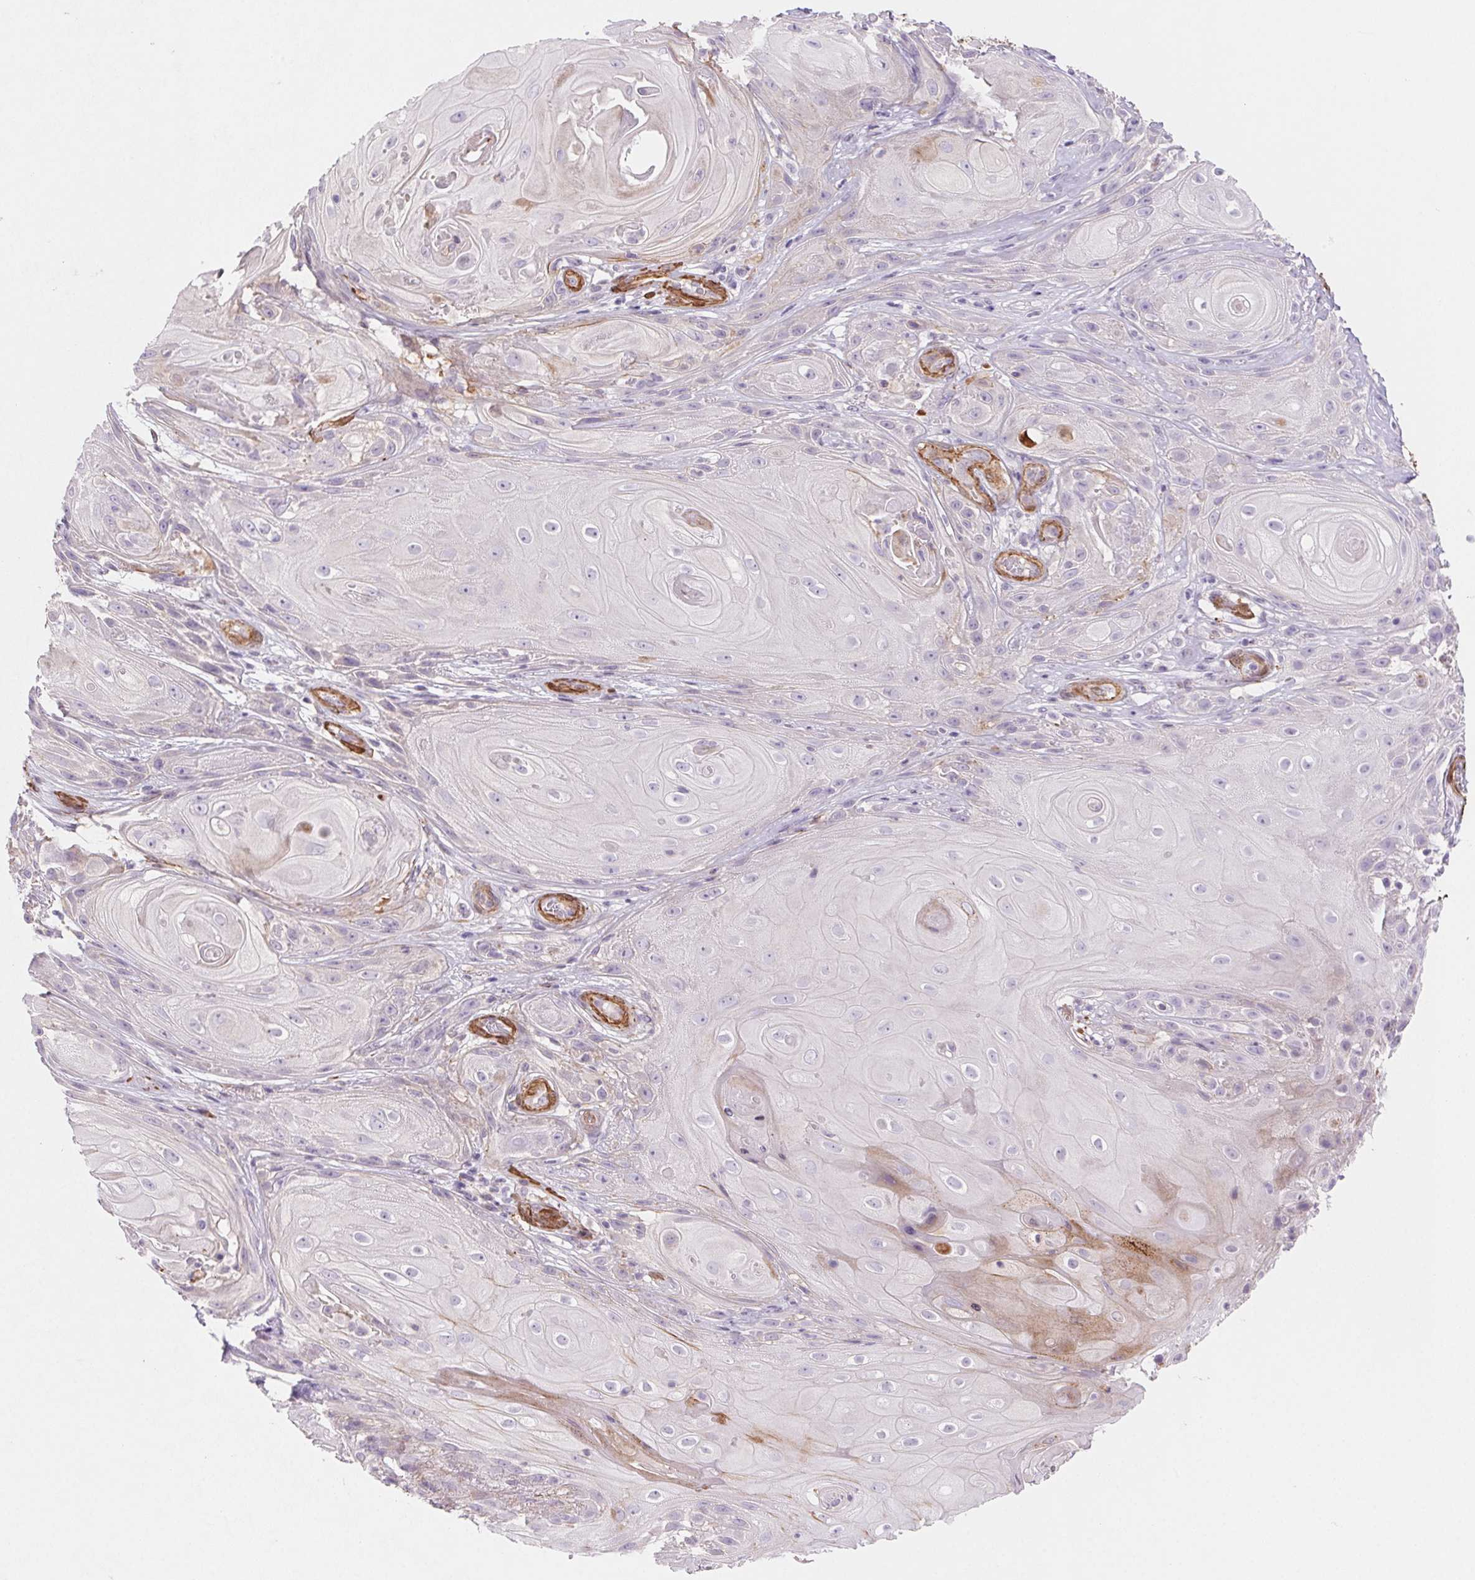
{"staining": {"intensity": "negative", "quantity": "none", "location": "none"}, "tissue": "skin cancer", "cell_type": "Tumor cells", "image_type": "cancer", "snomed": [{"axis": "morphology", "description": "Squamous cell carcinoma, NOS"}, {"axis": "topography", "description": "Skin"}], "caption": "Photomicrograph shows no significant protein positivity in tumor cells of skin cancer.", "gene": "GPX8", "patient": {"sex": "male", "age": 62}}